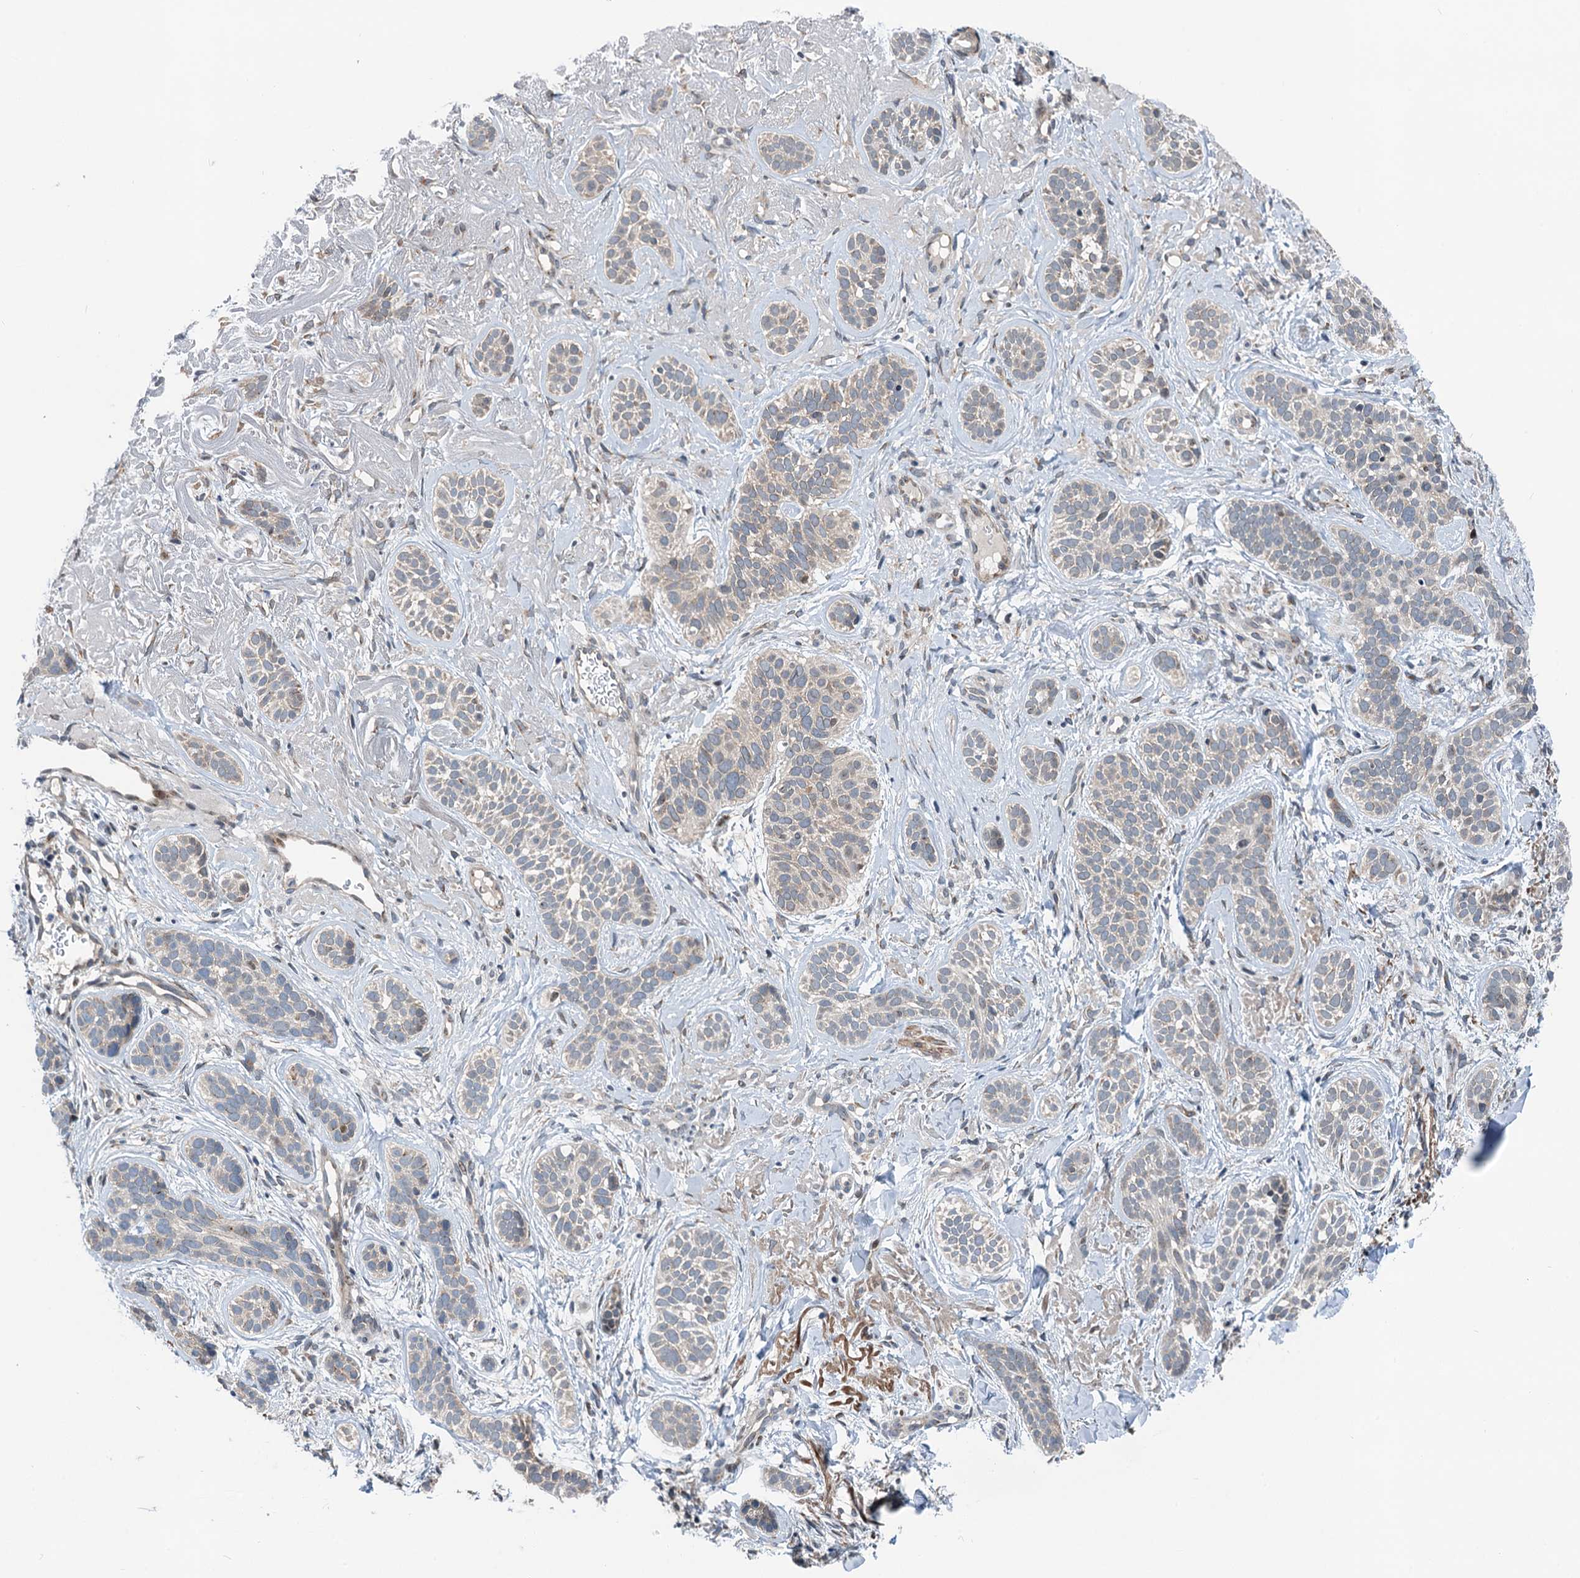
{"staining": {"intensity": "weak", "quantity": "25%-75%", "location": "cytoplasmic/membranous"}, "tissue": "skin cancer", "cell_type": "Tumor cells", "image_type": "cancer", "snomed": [{"axis": "morphology", "description": "Basal cell carcinoma"}, {"axis": "topography", "description": "Skin"}], "caption": "Brown immunohistochemical staining in skin cancer (basal cell carcinoma) displays weak cytoplasmic/membranous staining in about 25%-75% of tumor cells.", "gene": "DYNC2I2", "patient": {"sex": "male", "age": 71}}